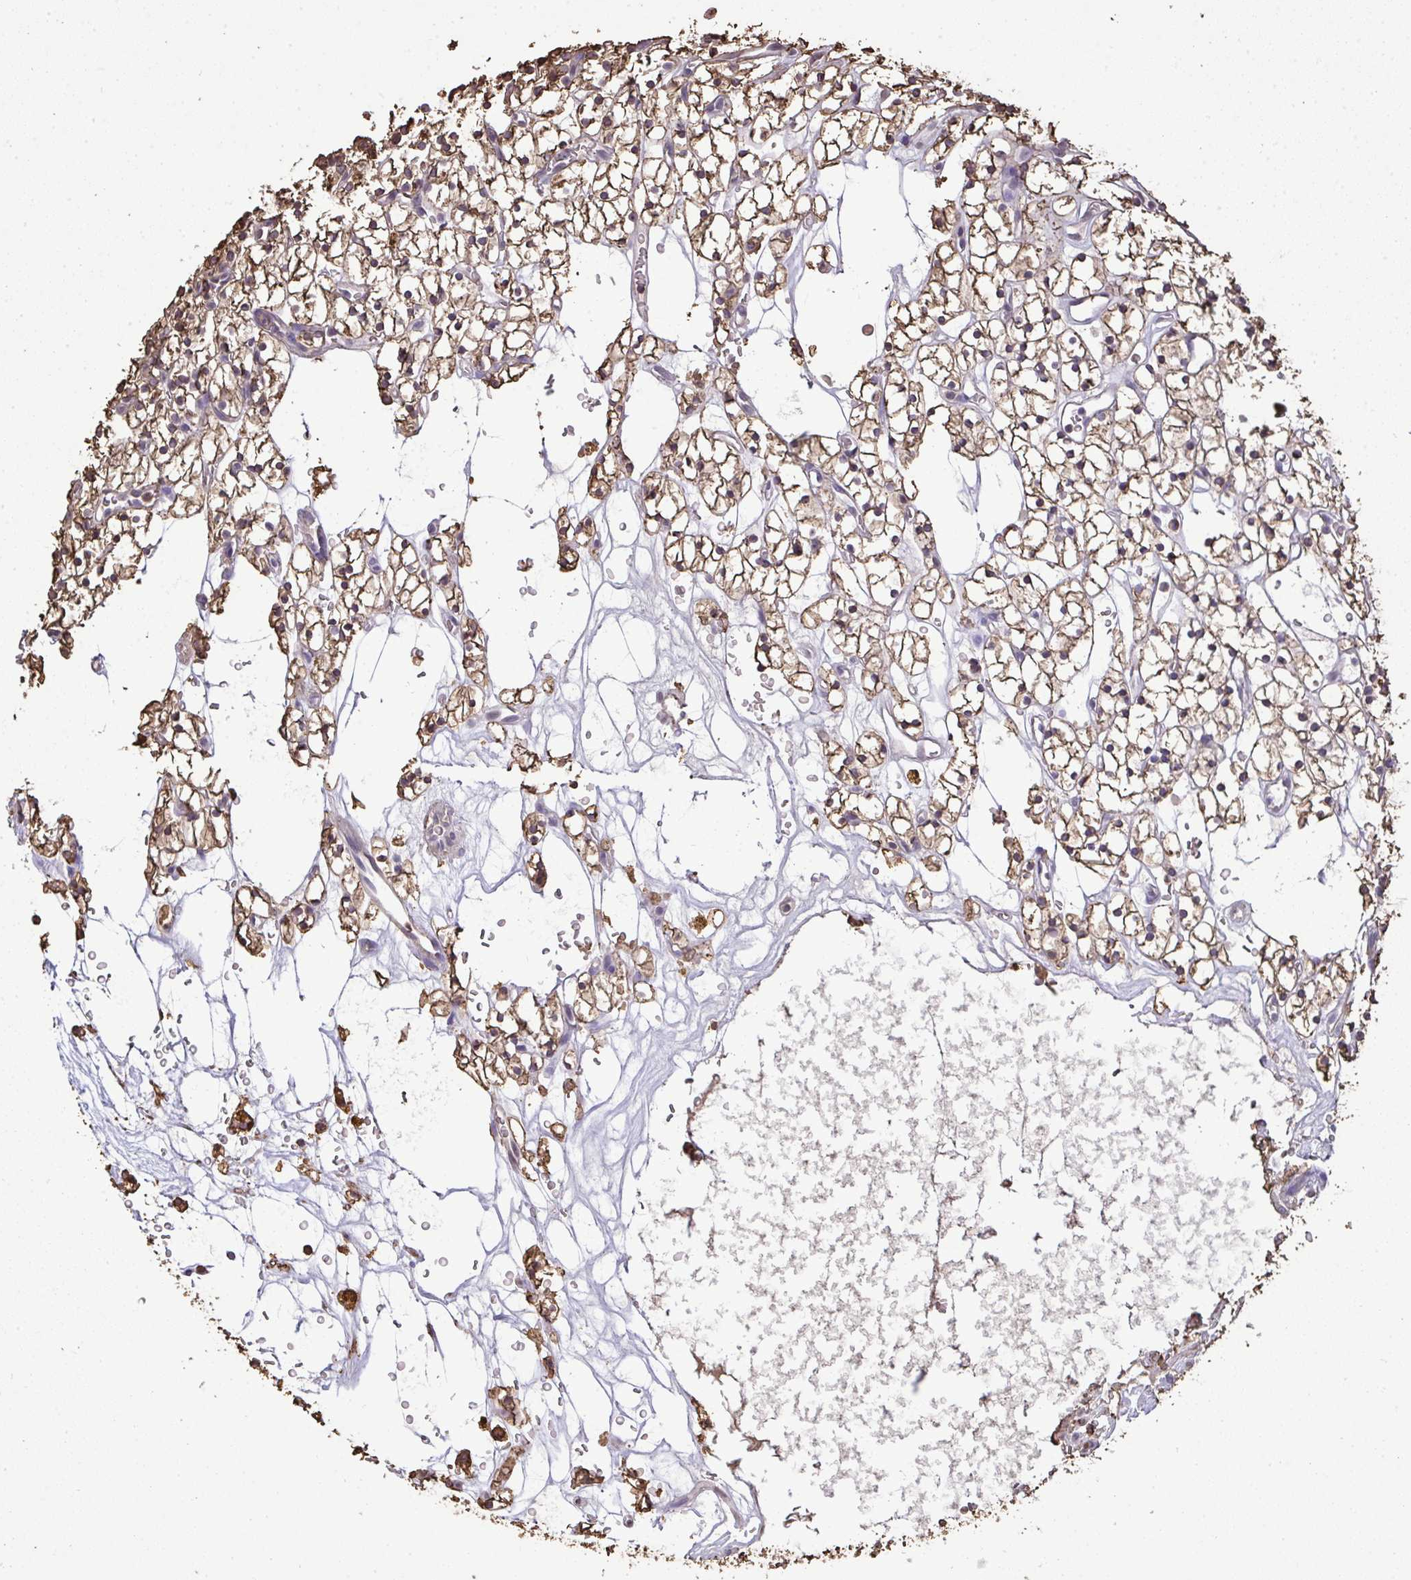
{"staining": {"intensity": "moderate", "quantity": ">75%", "location": "cytoplasmic/membranous"}, "tissue": "renal cancer", "cell_type": "Tumor cells", "image_type": "cancer", "snomed": [{"axis": "morphology", "description": "Adenocarcinoma, NOS"}, {"axis": "topography", "description": "Kidney"}], "caption": "Moderate cytoplasmic/membranous positivity for a protein is seen in about >75% of tumor cells of renal cancer using immunohistochemistry.", "gene": "ANXA5", "patient": {"sex": "female", "age": 64}}